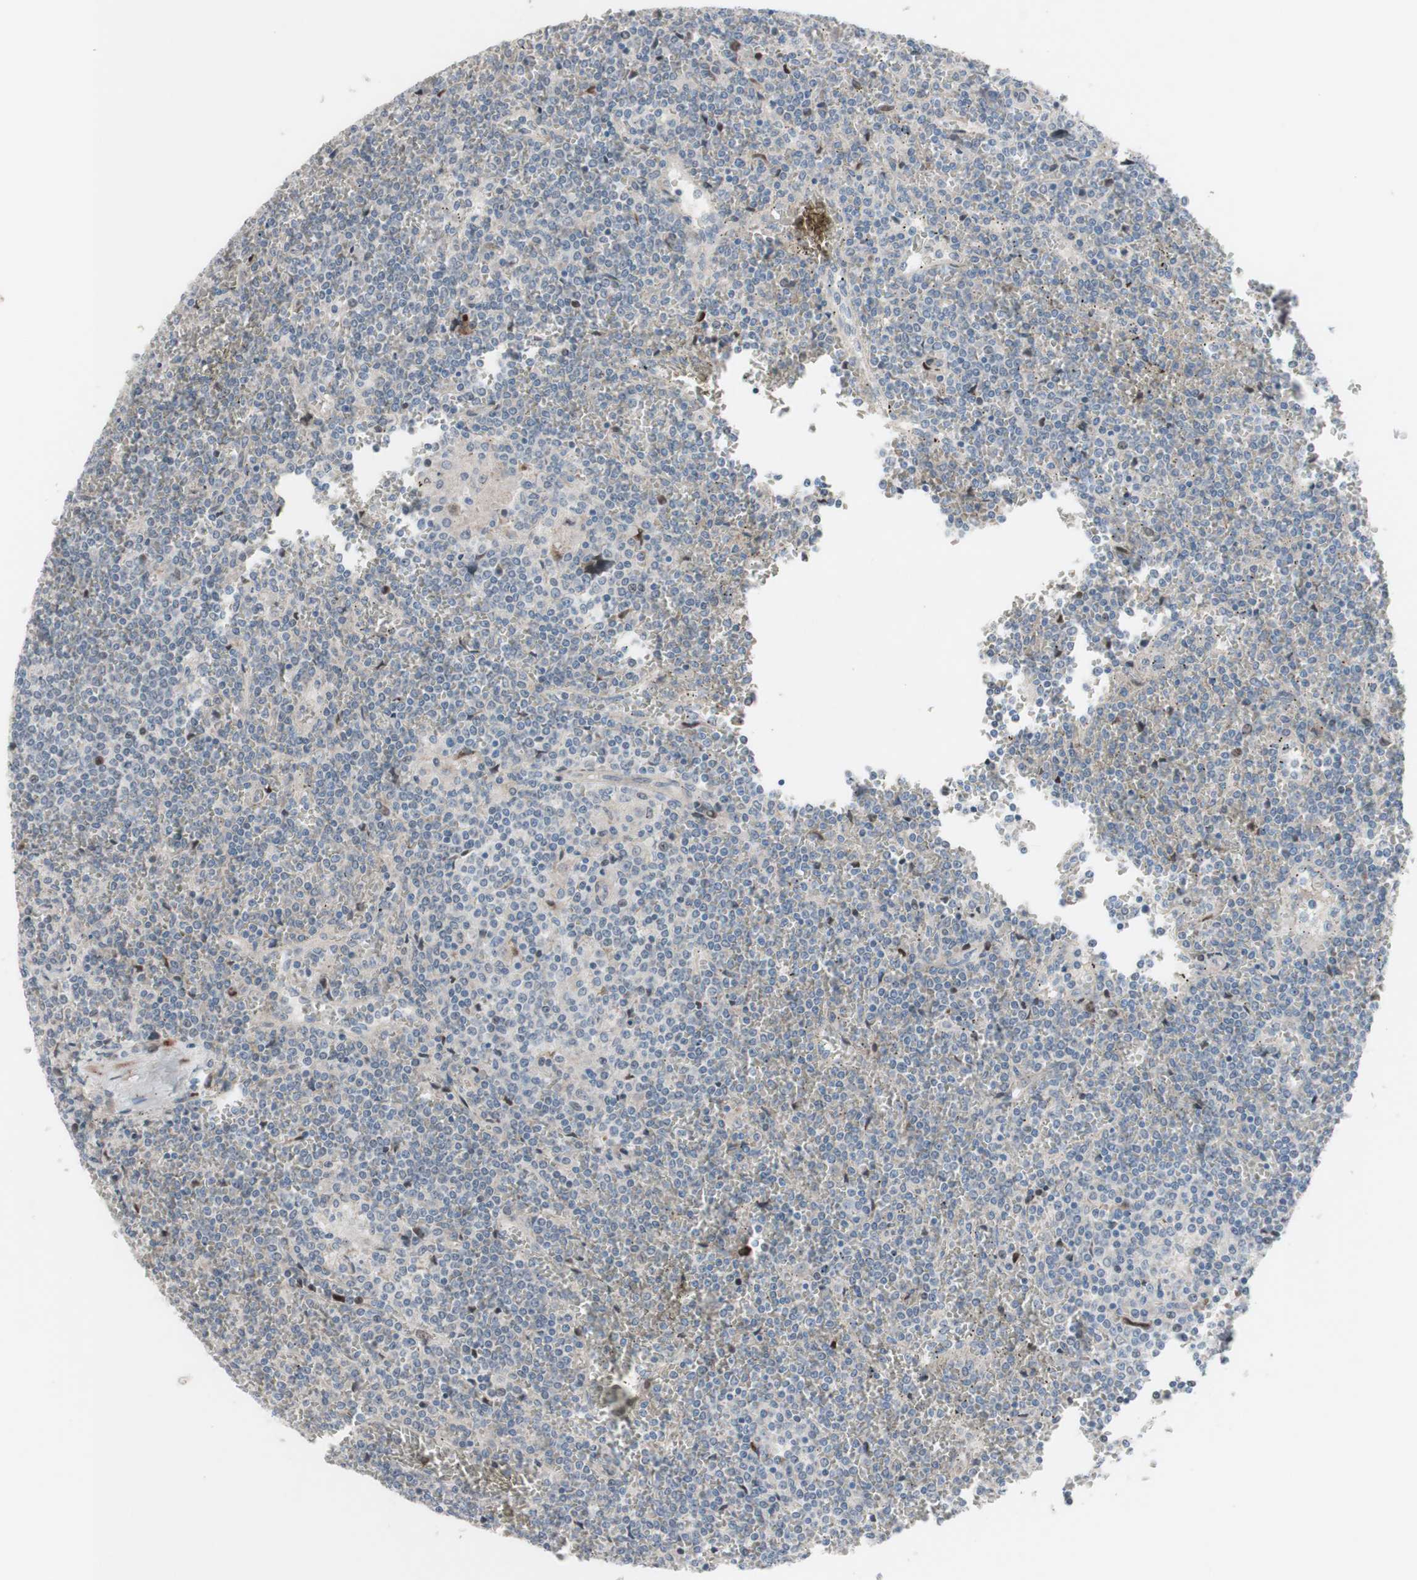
{"staining": {"intensity": "weak", "quantity": "<25%", "location": "nuclear"}, "tissue": "lymphoma", "cell_type": "Tumor cells", "image_type": "cancer", "snomed": [{"axis": "morphology", "description": "Malignant lymphoma, non-Hodgkin's type, Low grade"}, {"axis": "topography", "description": "Spleen"}], "caption": "High magnification brightfield microscopy of malignant lymphoma, non-Hodgkin's type (low-grade) stained with DAB (3,3'-diaminobenzidine) (brown) and counterstained with hematoxylin (blue): tumor cells show no significant staining. The staining is performed using DAB (3,3'-diaminobenzidine) brown chromogen with nuclei counter-stained in using hematoxylin.", "gene": "PHTF2", "patient": {"sex": "female", "age": 19}}